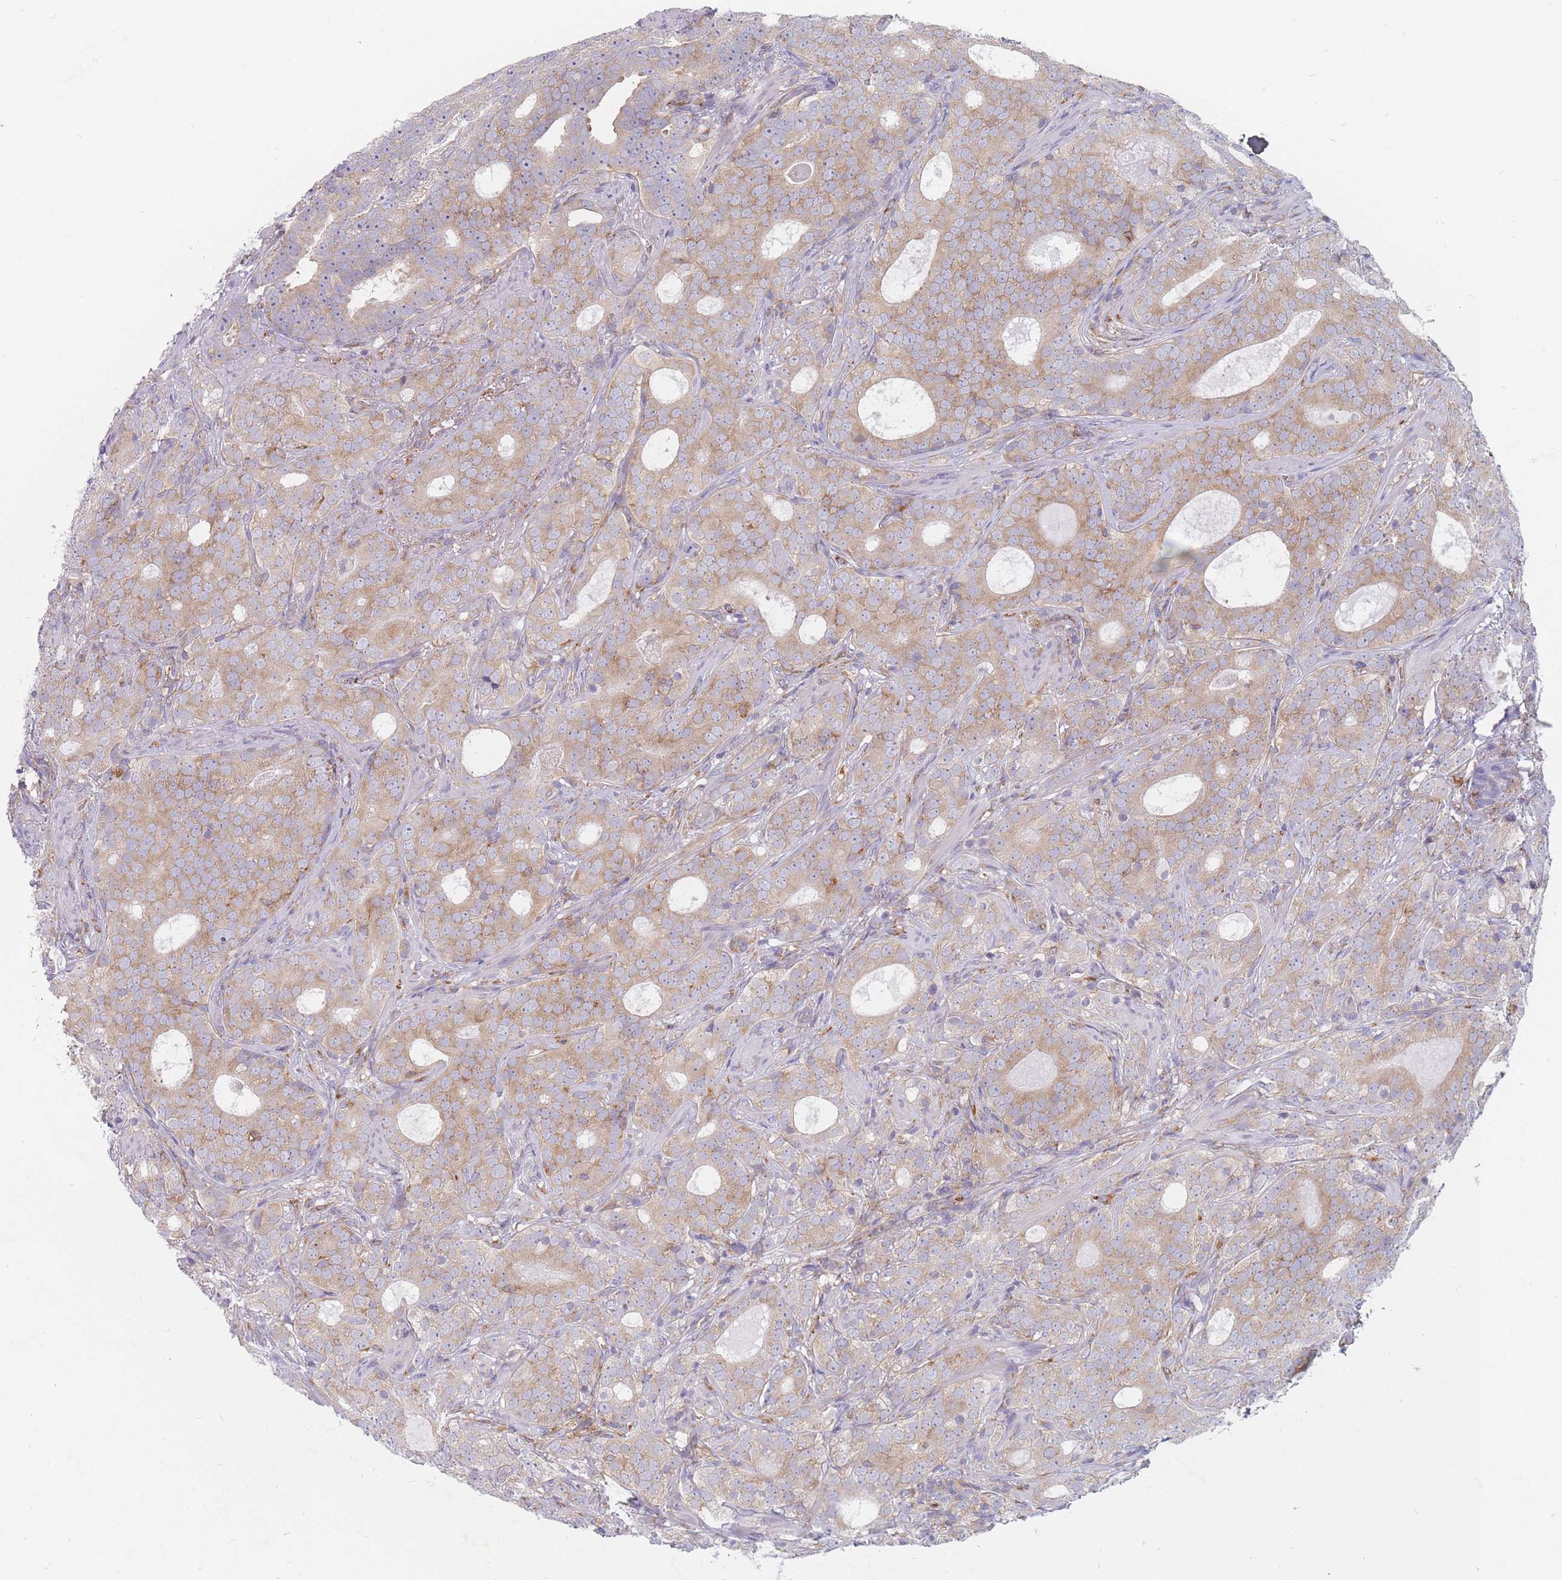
{"staining": {"intensity": "moderate", "quantity": "25%-75%", "location": "cytoplasmic/membranous"}, "tissue": "prostate cancer", "cell_type": "Tumor cells", "image_type": "cancer", "snomed": [{"axis": "morphology", "description": "Adenocarcinoma, High grade"}, {"axis": "topography", "description": "Prostate"}], "caption": "An image of prostate cancer stained for a protein displays moderate cytoplasmic/membranous brown staining in tumor cells.", "gene": "MAP1S", "patient": {"sex": "male", "age": 64}}